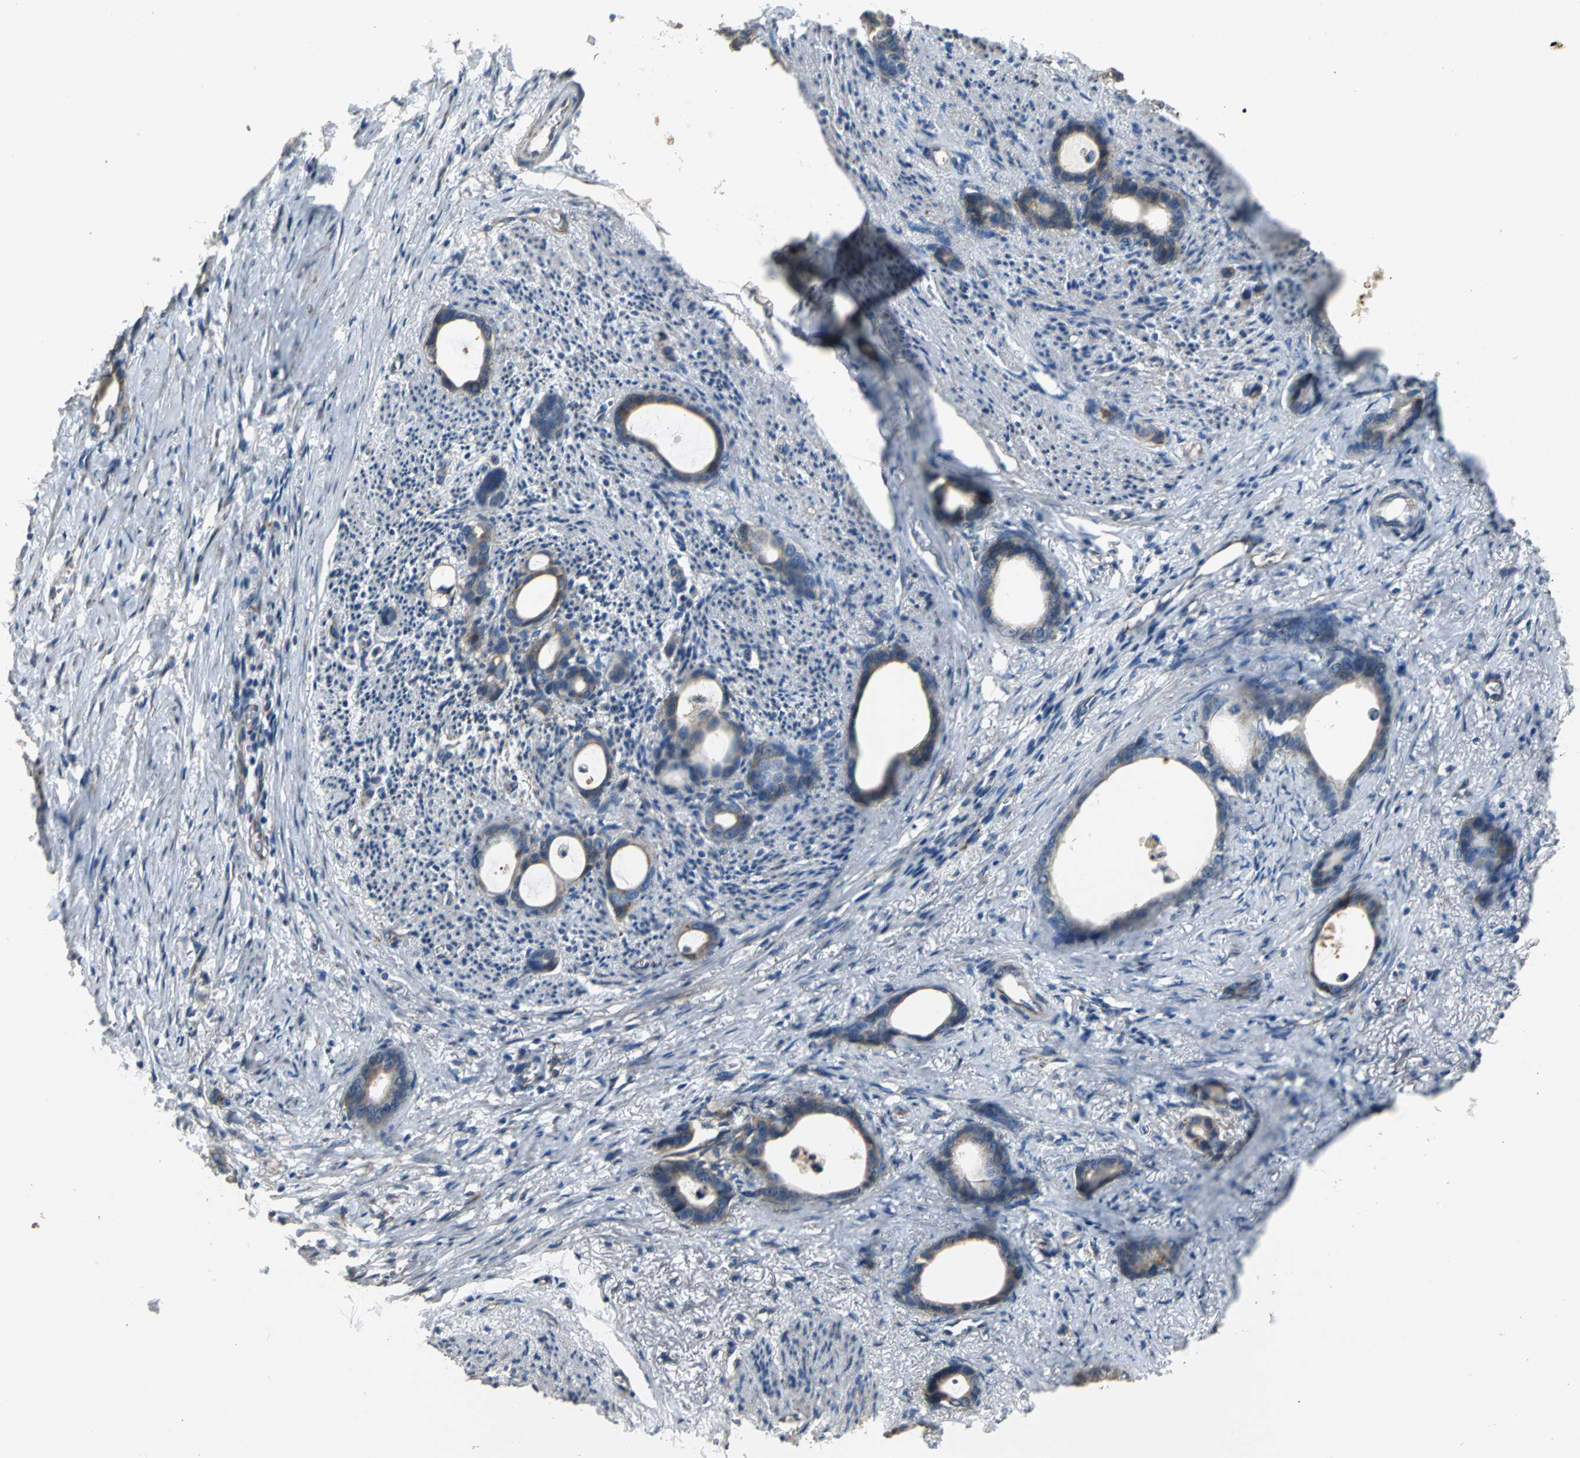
{"staining": {"intensity": "moderate", "quantity": ">75%", "location": "cytoplasmic/membranous"}, "tissue": "stomach cancer", "cell_type": "Tumor cells", "image_type": "cancer", "snomed": [{"axis": "morphology", "description": "Adenocarcinoma, NOS"}, {"axis": "topography", "description": "Stomach"}], "caption": "Adenocarcinoma (stomach) stained with a protein marker reveals moderate staining in tumor cells.", "gene": "NDUFB5", "patient": {"sex": "female", "age": 75}}